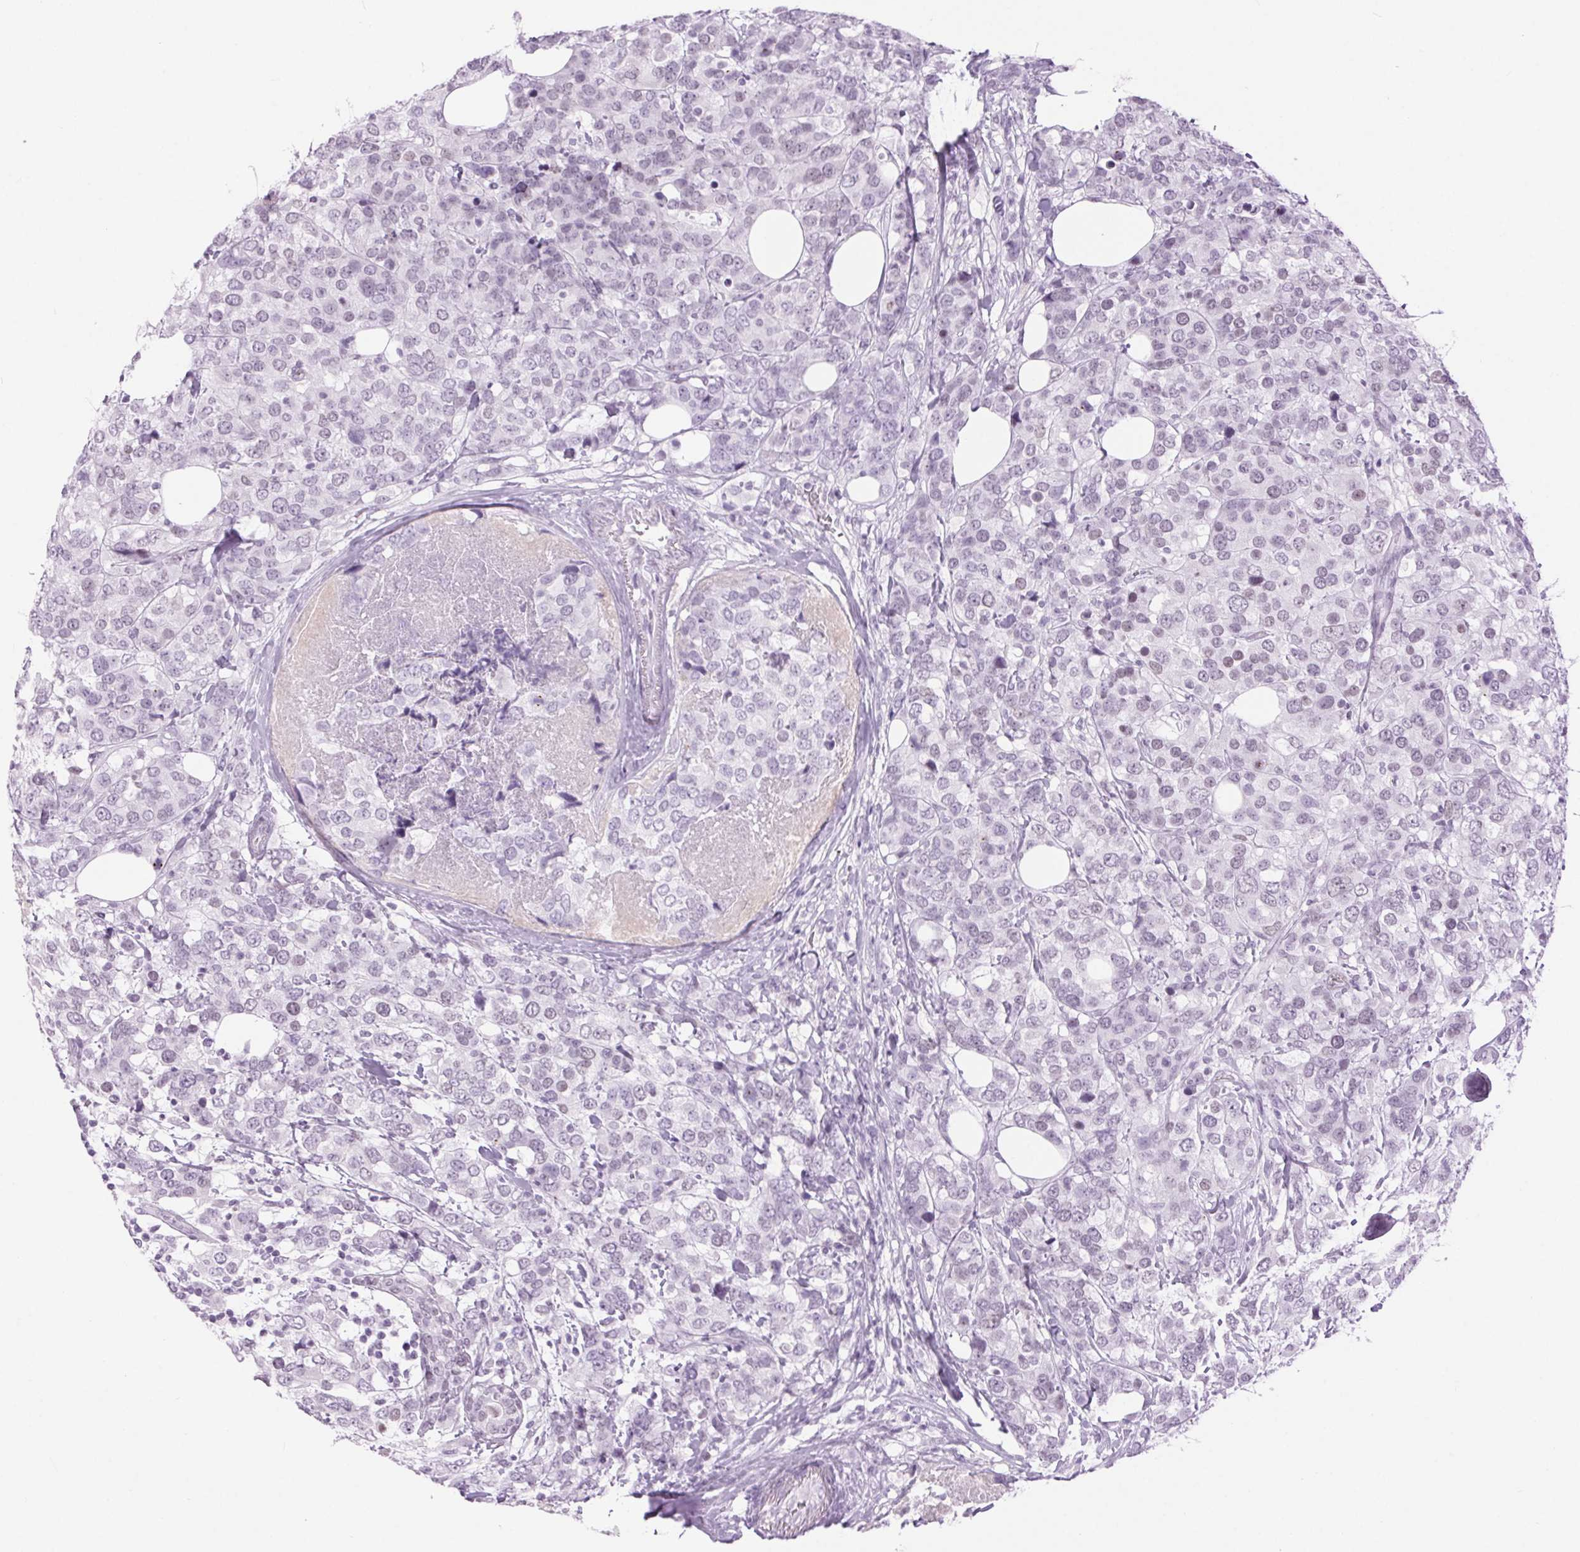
{"staining": {"intensity": "negative", "quantity": "none", "location": "none"}, "tissue": "breast cancer", "cell_type": "Tumor cells", "image_type": "cancer", "snomed": [{"axis": "morphology", "description": "Lobular carcinoma"}, {"axis": "topography", "description": "Breast"}], "caption": "IHC histopathology image of breast cancer (lobular carcinoma) stained for a protein (brown), which displays no positivity in tumor cells.", "gene": "BEND2", "patient": {"sex": "female", "age": 59}}